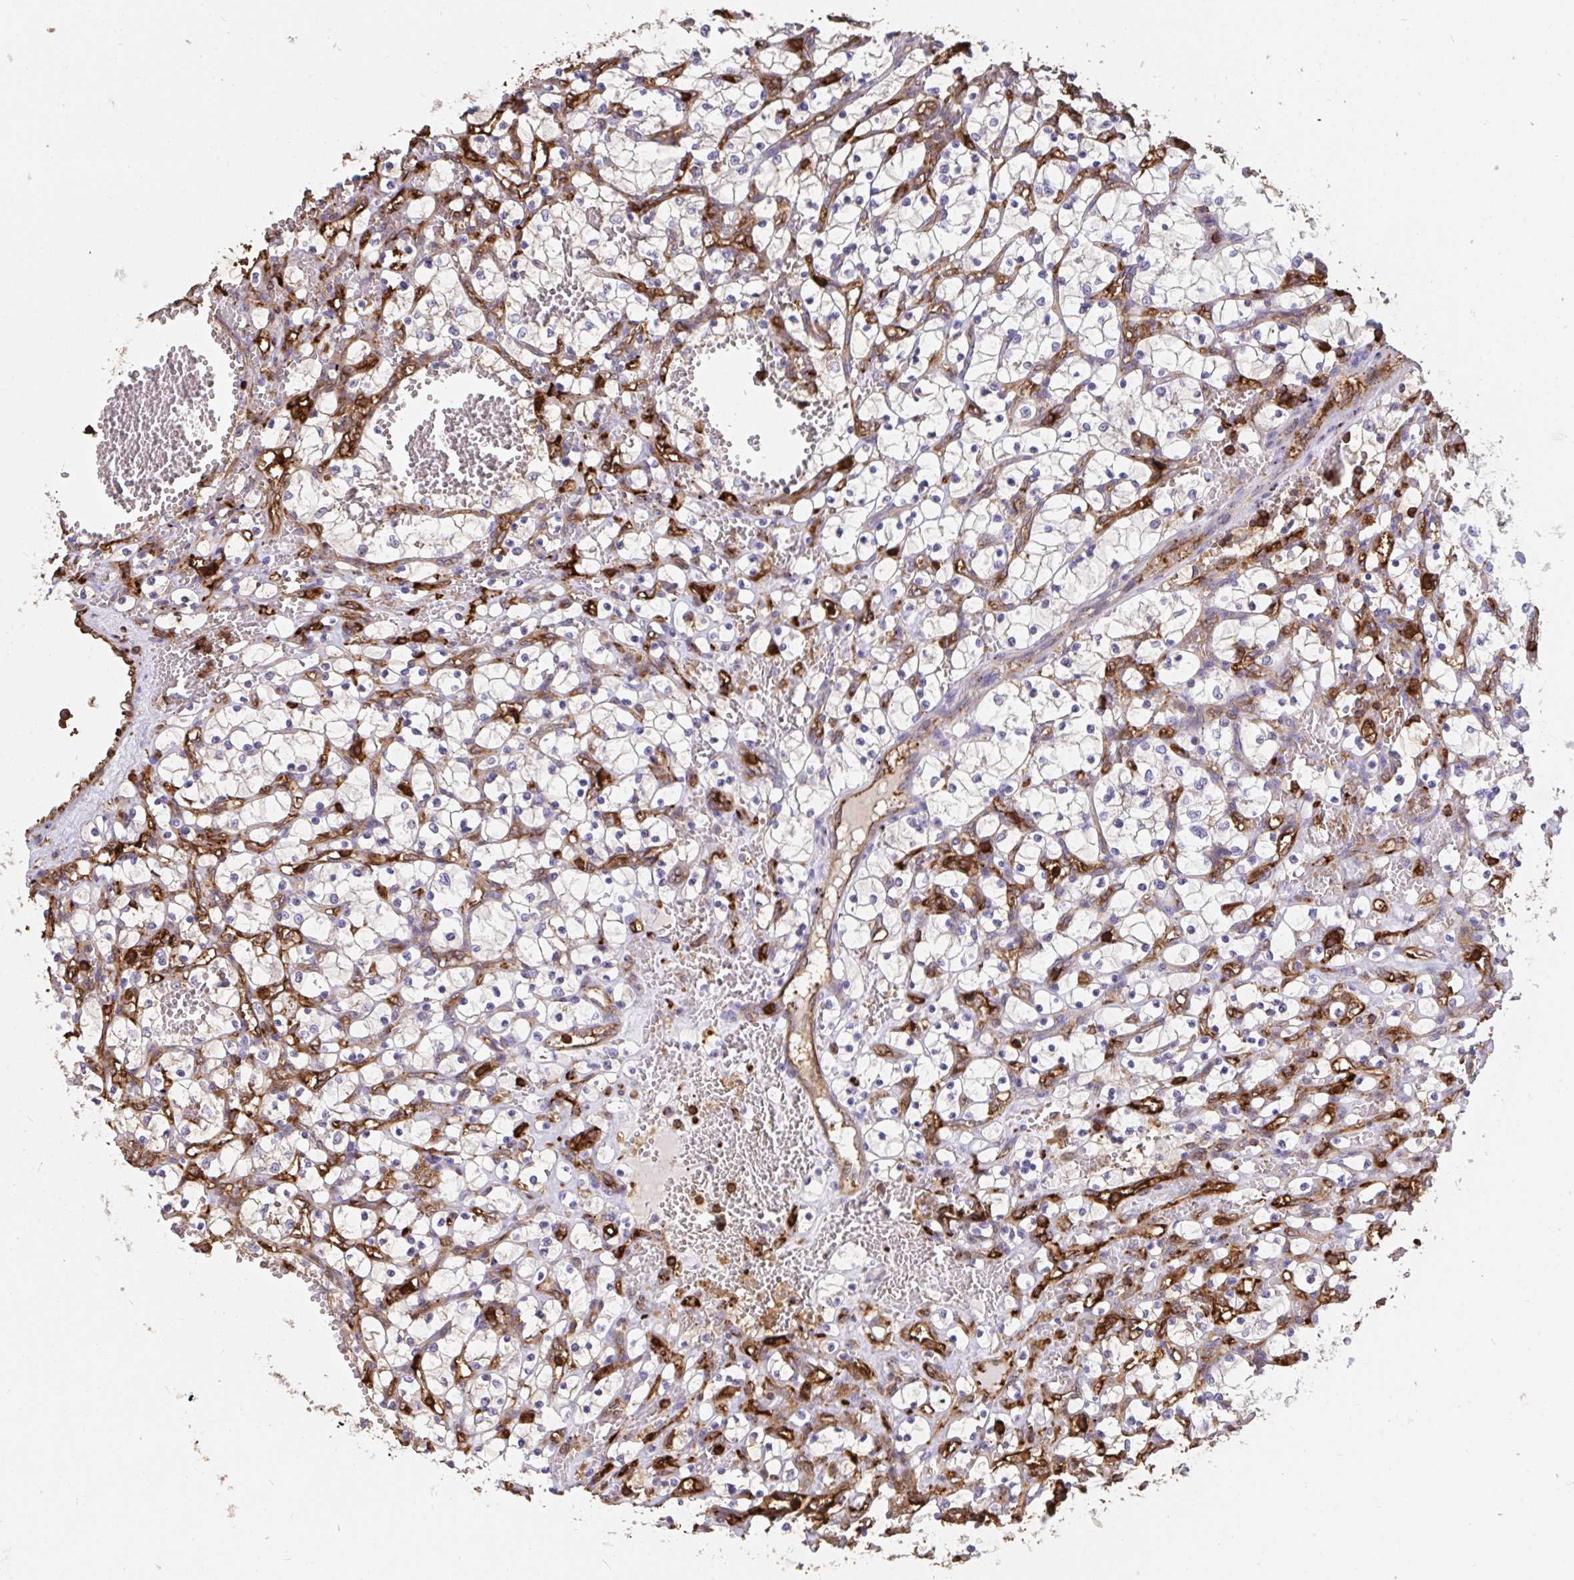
{"staining": {"intensity": "negative", "quantity": "none", "location": "none"}, "tissue": "renal cancer", "cell_type": "Tumor cells", "image_type": "cancer", "snomed": [{"axis": "morphology", "description": "Adenocarcinoma, NOS"}, {"axis": "topography", "description": "Kidney"}], "caption": "This is an IHC micrograph of adenocarcinoma (renal). There is no positivity in tumor cells.", "gene": "CFL1", "patient": {"sex": "female", "age": 69}}